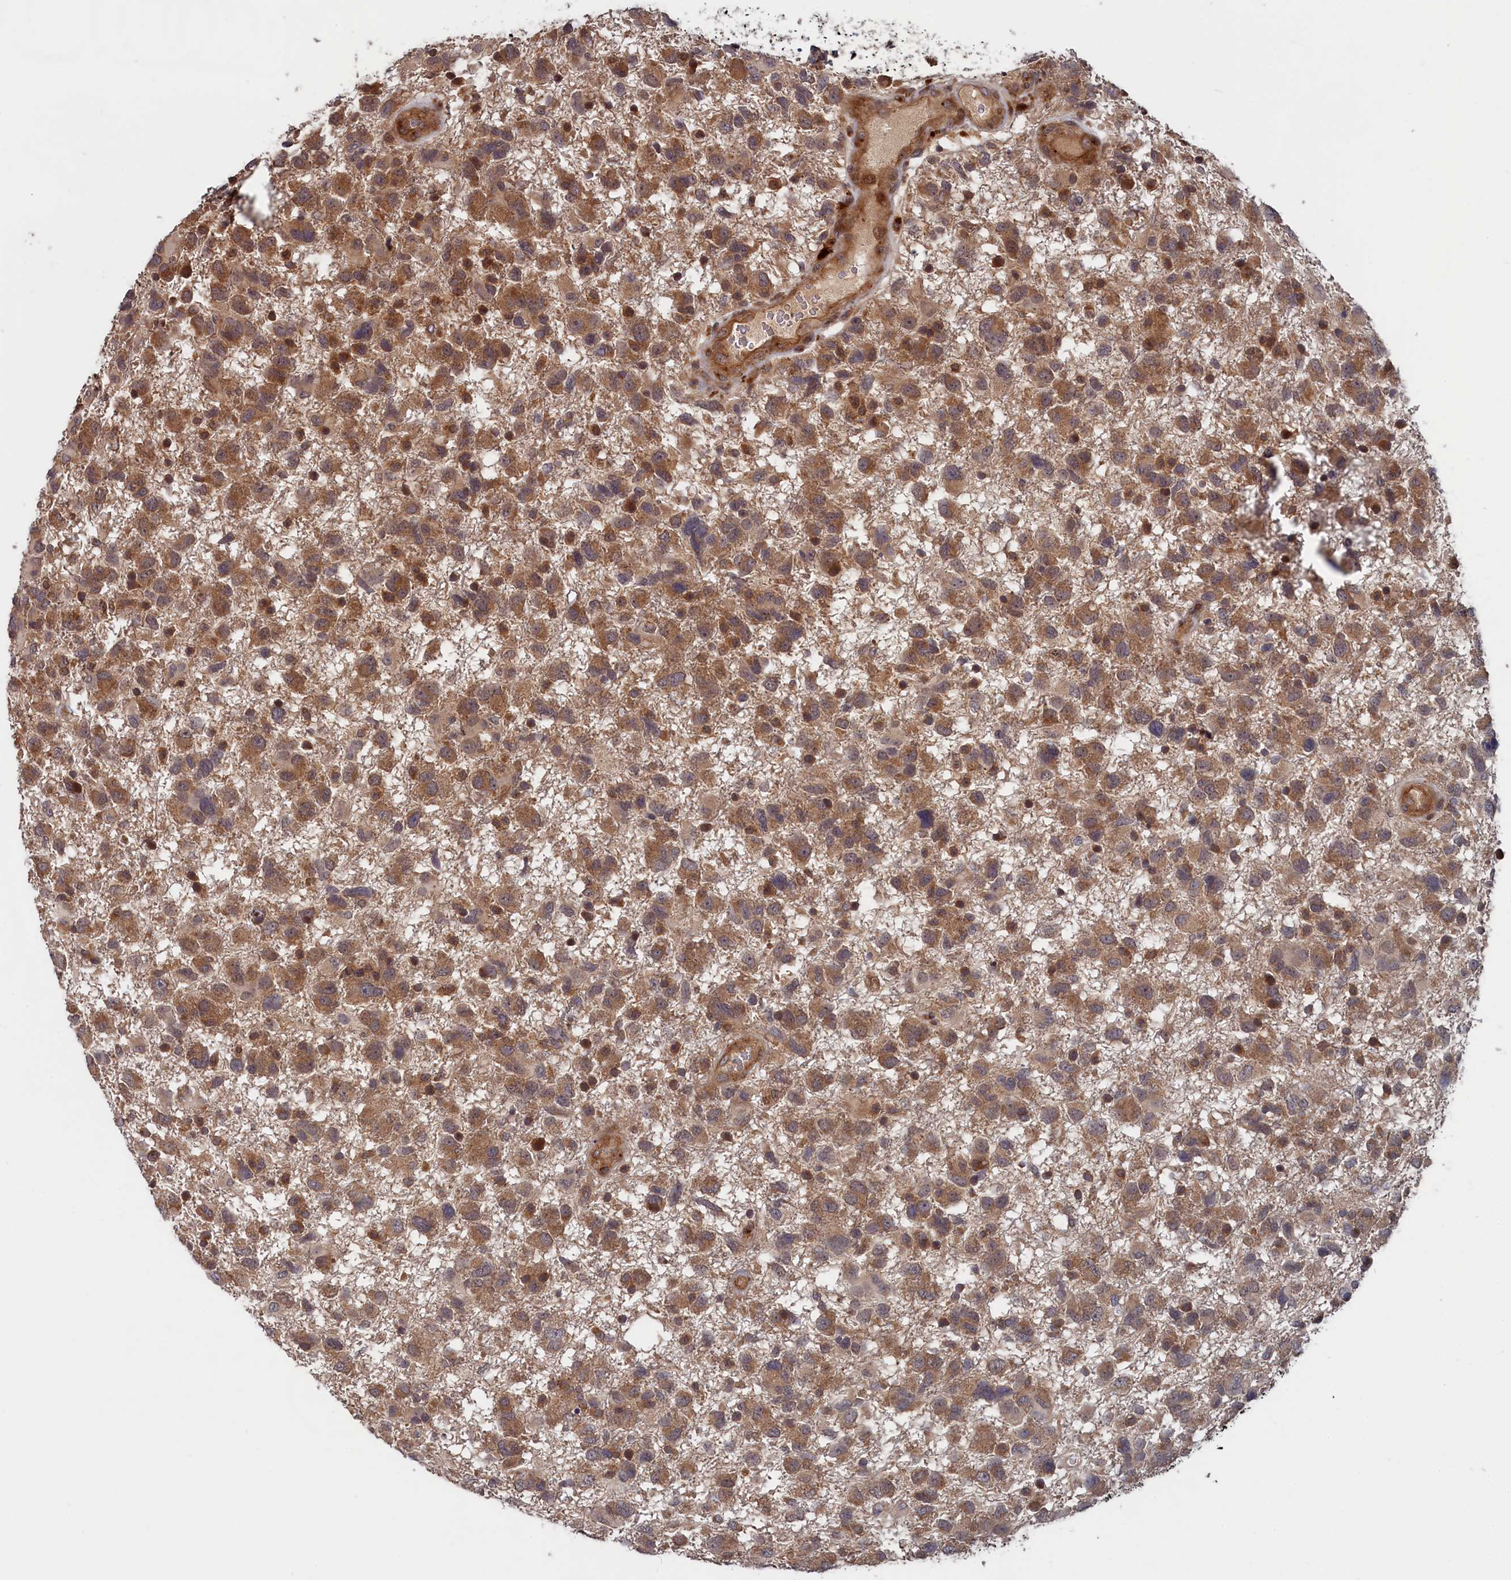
{"staining": {"intensity": "moderate", "quantity": ">75%", "location": "cytoplasmic/membranous"}, "tissue": "glioma", "cell_type": "Tumor cells", "image_type": "cancer", "snomed": [{"axis": "morphology", "description": "Glioma, malignant, High grade"}, {"axis": "topography", "description": "Brain"}], "caption": "High-grade glioma (malignant) tissue reveals moderate cytoplasmic/membranous positivity in approximately >75% of tumor cells (Brightfield microscopy of DAB IHC at high magnification).", "gene": "TRAPPC2L", "patient": {"sex": "male", "age": 61}}